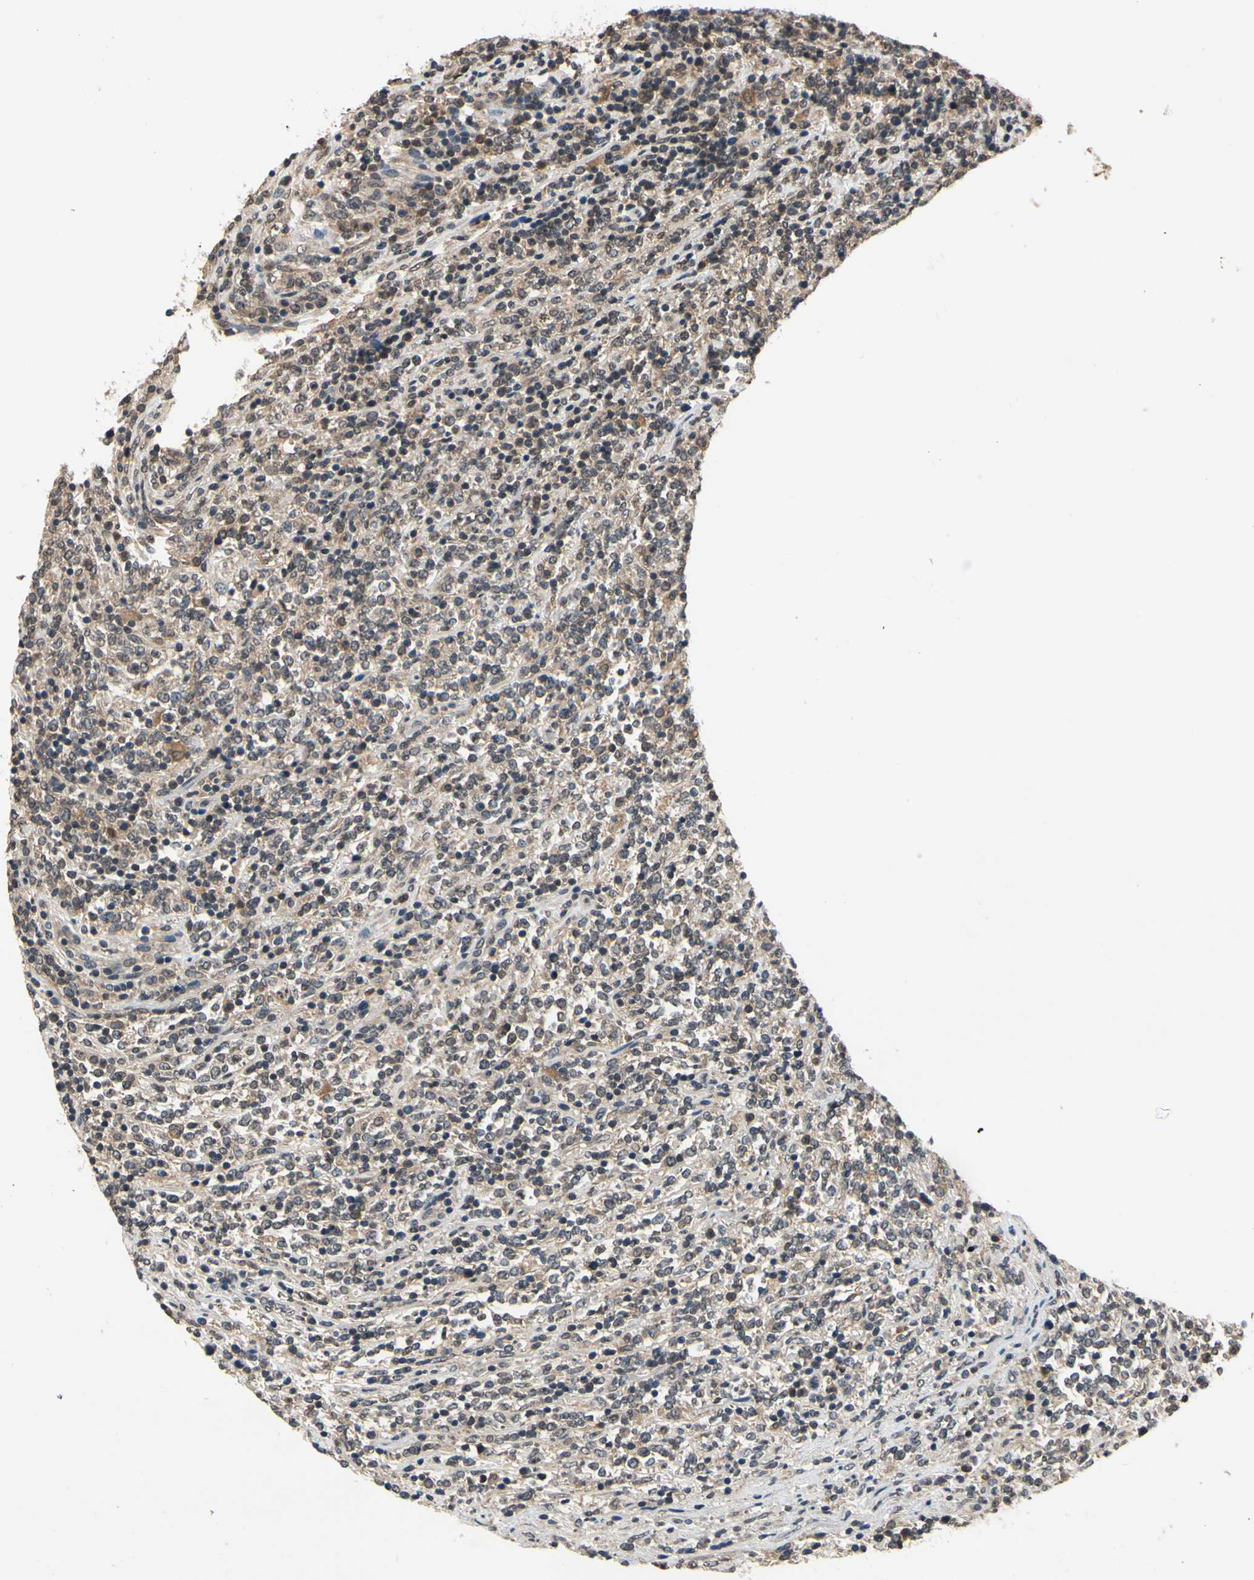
{"staining": {"intensity": "weak", "quantity": "25%-75%", "location": "cytoplasmic/membranous"}, "tissue": "lymphoma", "cell_type": "Tumor cells", "image_type": "cancer", "snomed": [{"axis": "morphology", "description": "Malignant lymphoma, non-Hodgkin's type, High grade"}, {"axis": "topography", "description": "Soft tissue"}], "caption": "A brown stain shows weak cytoplasmic/membranous staining of a protein in human high-grade malignant lymphoma, non-Hodgkin's type tumor cells.", "gene": "GCLC", "patient": {"sex": "male", "age": 18}}